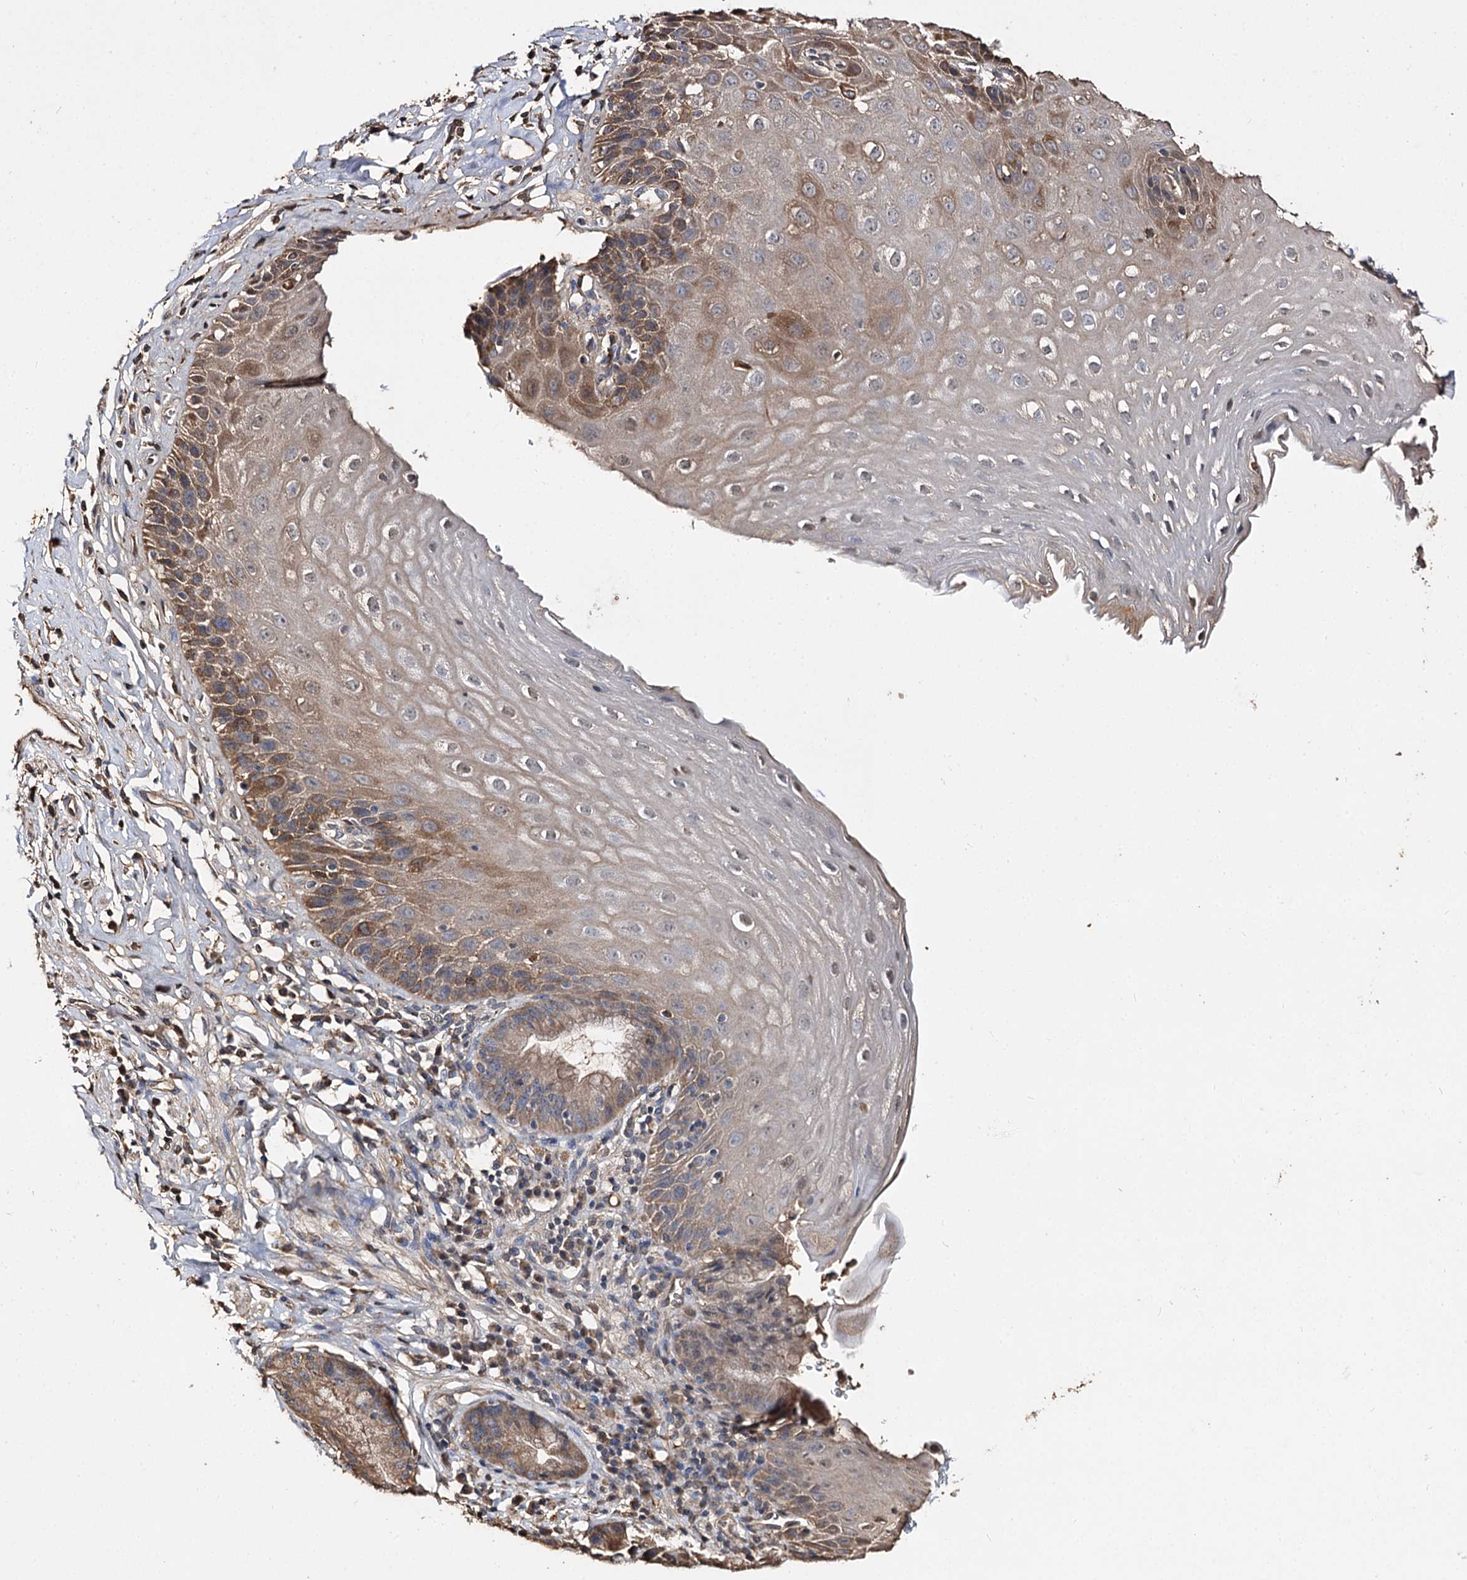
{"staining": {"intensity": "moderate", "quantity": ">75%", "location": "cytoplasmic/membranous"}, "tissue": "esophagus", "cell_type": "Squamous epithelial cells", "image_type": "normal", "snomed": [{"axis": "morphology", "description": "Normal tissue, NOS"}, {"axis": "topography", "description": "Esophagus"}], "caption": "DAB immunohistochemical staining of normal esophagus exhibits moderate cytoplasmic/membranous protein staining in approximately >75% of squamous epithelial cells. (DAB (3,3'-diaminobenzidine) IHC with brightfield microscopy, high magnification).", "gene": "ARL13A", "patient": {"sex": "female", "age": 61}}